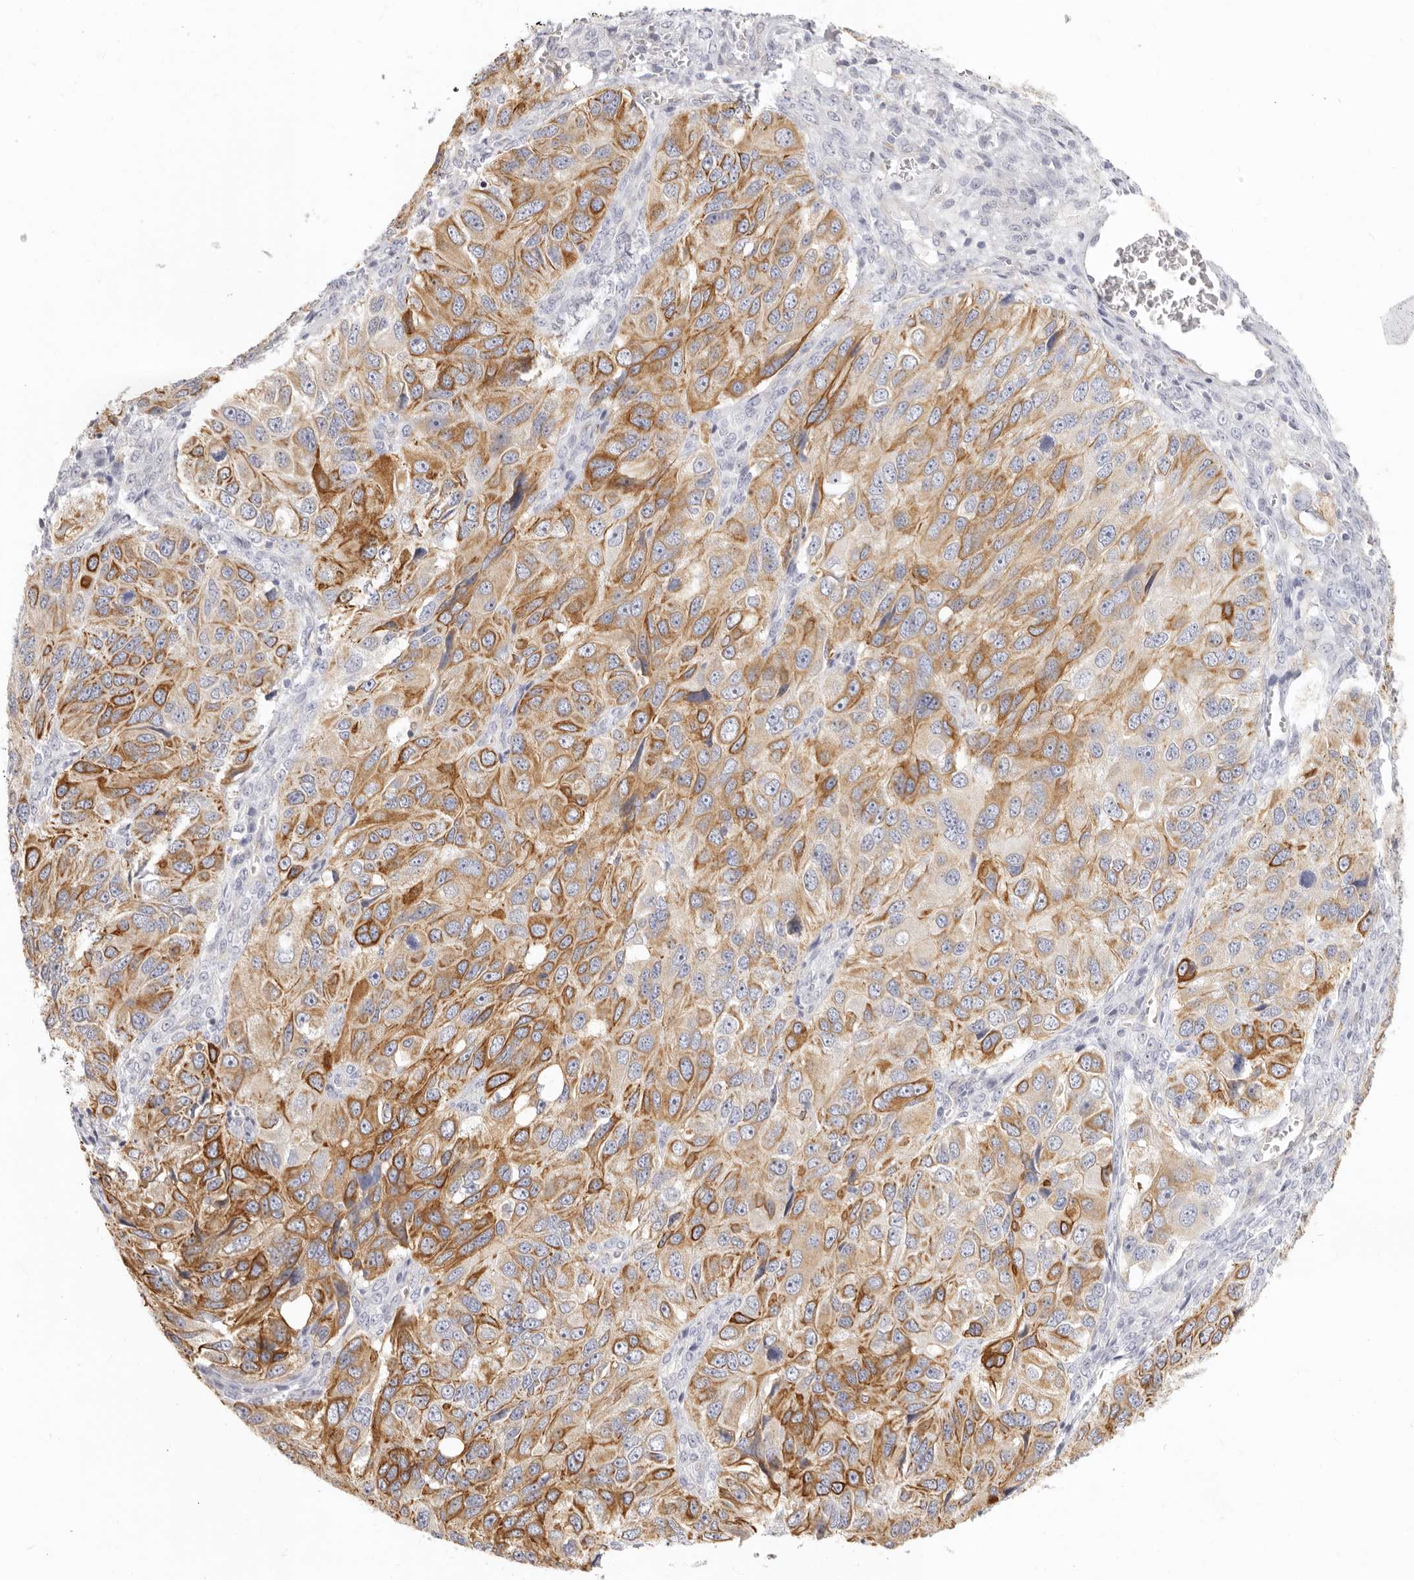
{"staining": {"intensity": "moderate", "quantity": ">75%", "location": "cytoplasmic/membranous"}, "tissue": "ovarian cancer", "cell_type": "Tumor cells", "image_type": "cancer", "snomed": [{"axis": "morphology", "description": "Carcinoma, endometroid"}, {"axis": "topography", "description": "Ovary"}], "caption": "Immunohistochemical staining of ovarian cancer (endometroid carcinoma) demonstrates medium levels of moderate cytoplasmic/membranous protein expression in approximately >75% of tumor cells.", "gene": "NIBAN1", "patient": {"sex": "female", "age": 51}}